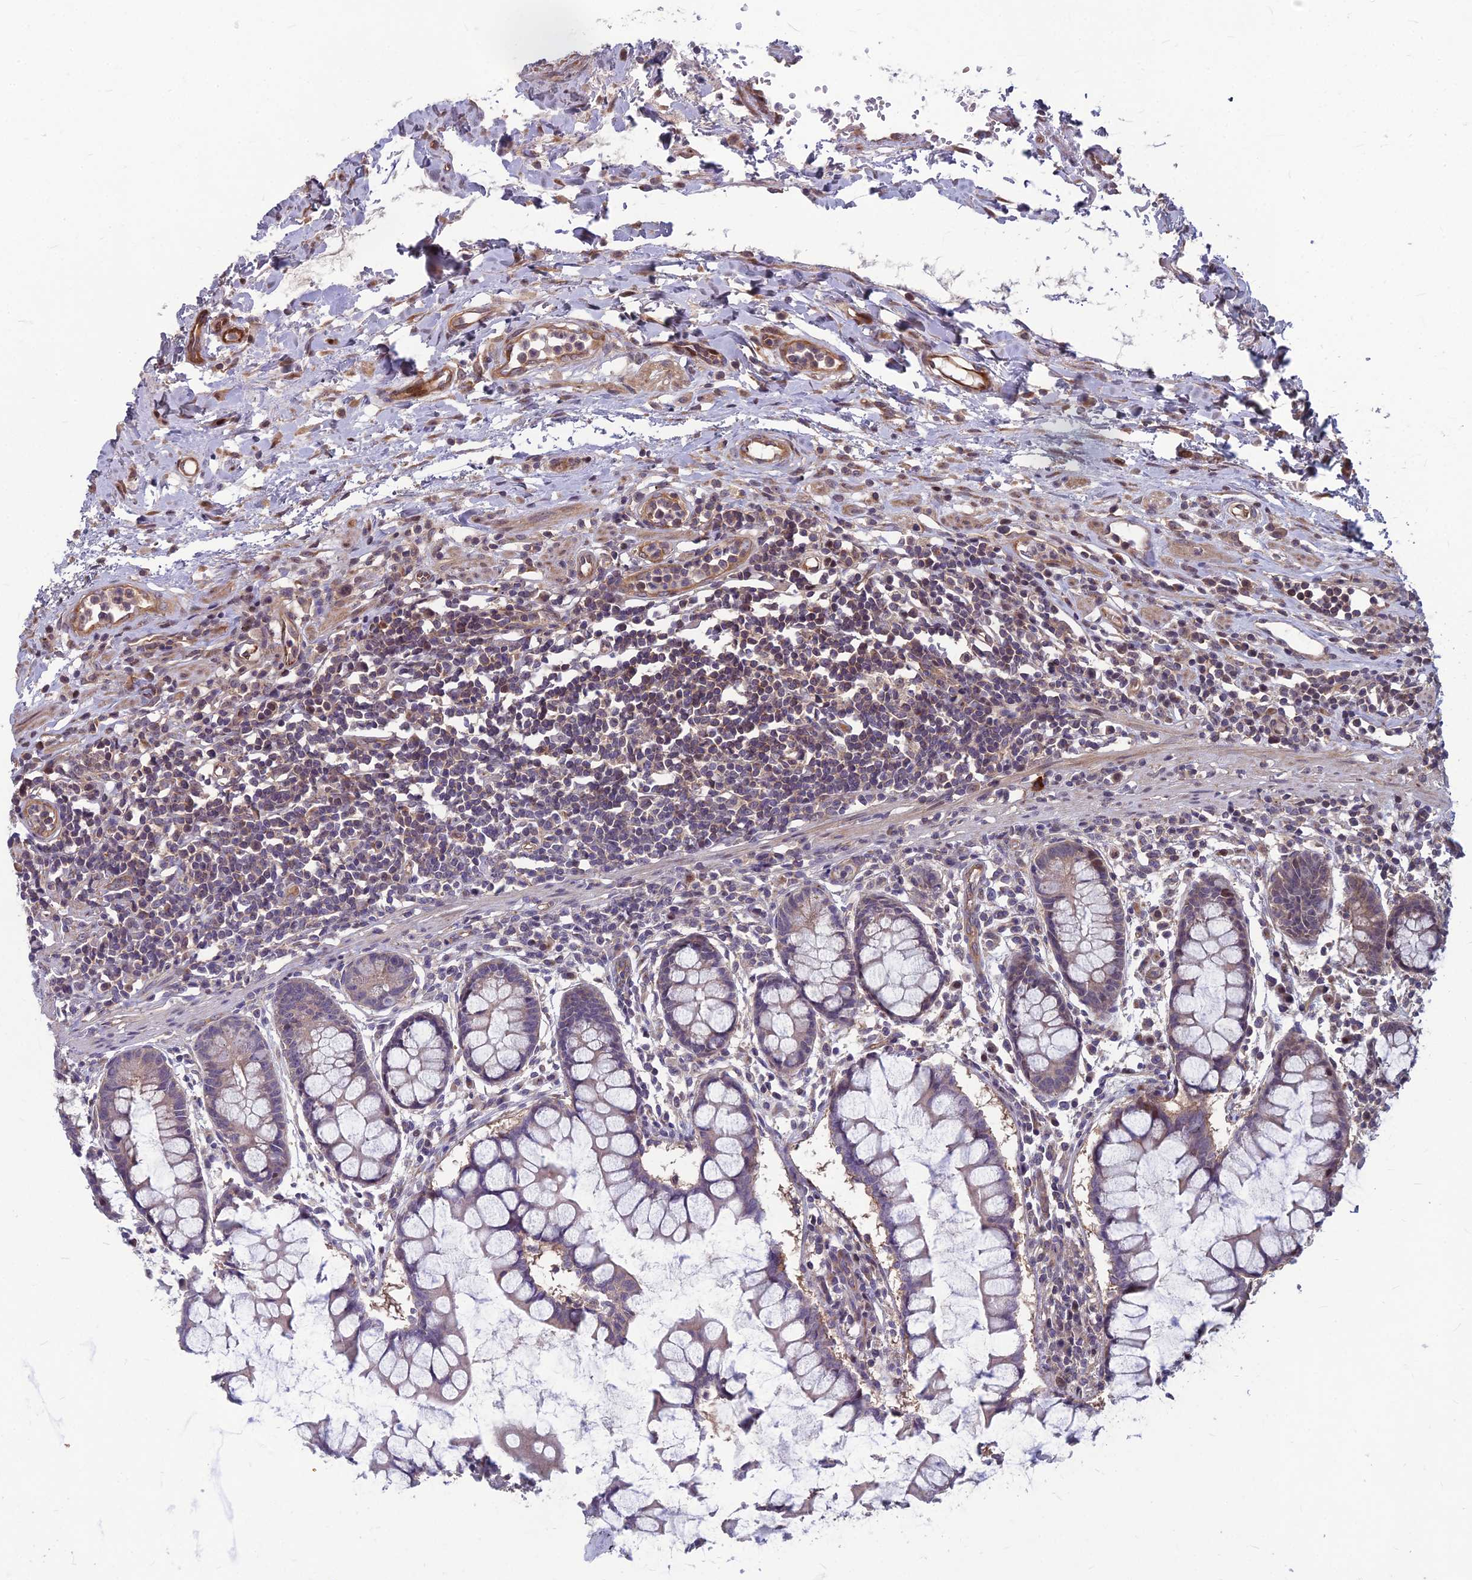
{"staining": {"intensity": "moderate", "quantity": ">75%", "location": "cytoplasmic/membranous"}, "tissue": "colon", "cell_type": "Endothelial cells", "image_type": "normal", "snomed": [{"axis": "morphology", "description": "Normal tissue, NOS"}, {"axis": "morphology", "description": "Adenocarcinoma, NOS"}, {"axis": "topography", "description": "Colon"}], "caption": "Approximately >75% of endothelial cells in normal human colon demonstrate moderate cytoplasmic/membranous protein staining as visualized by brown immunohistochemical staining.", "gene": "MFSD8", "patient": {"sex": "female", "age": 55}}